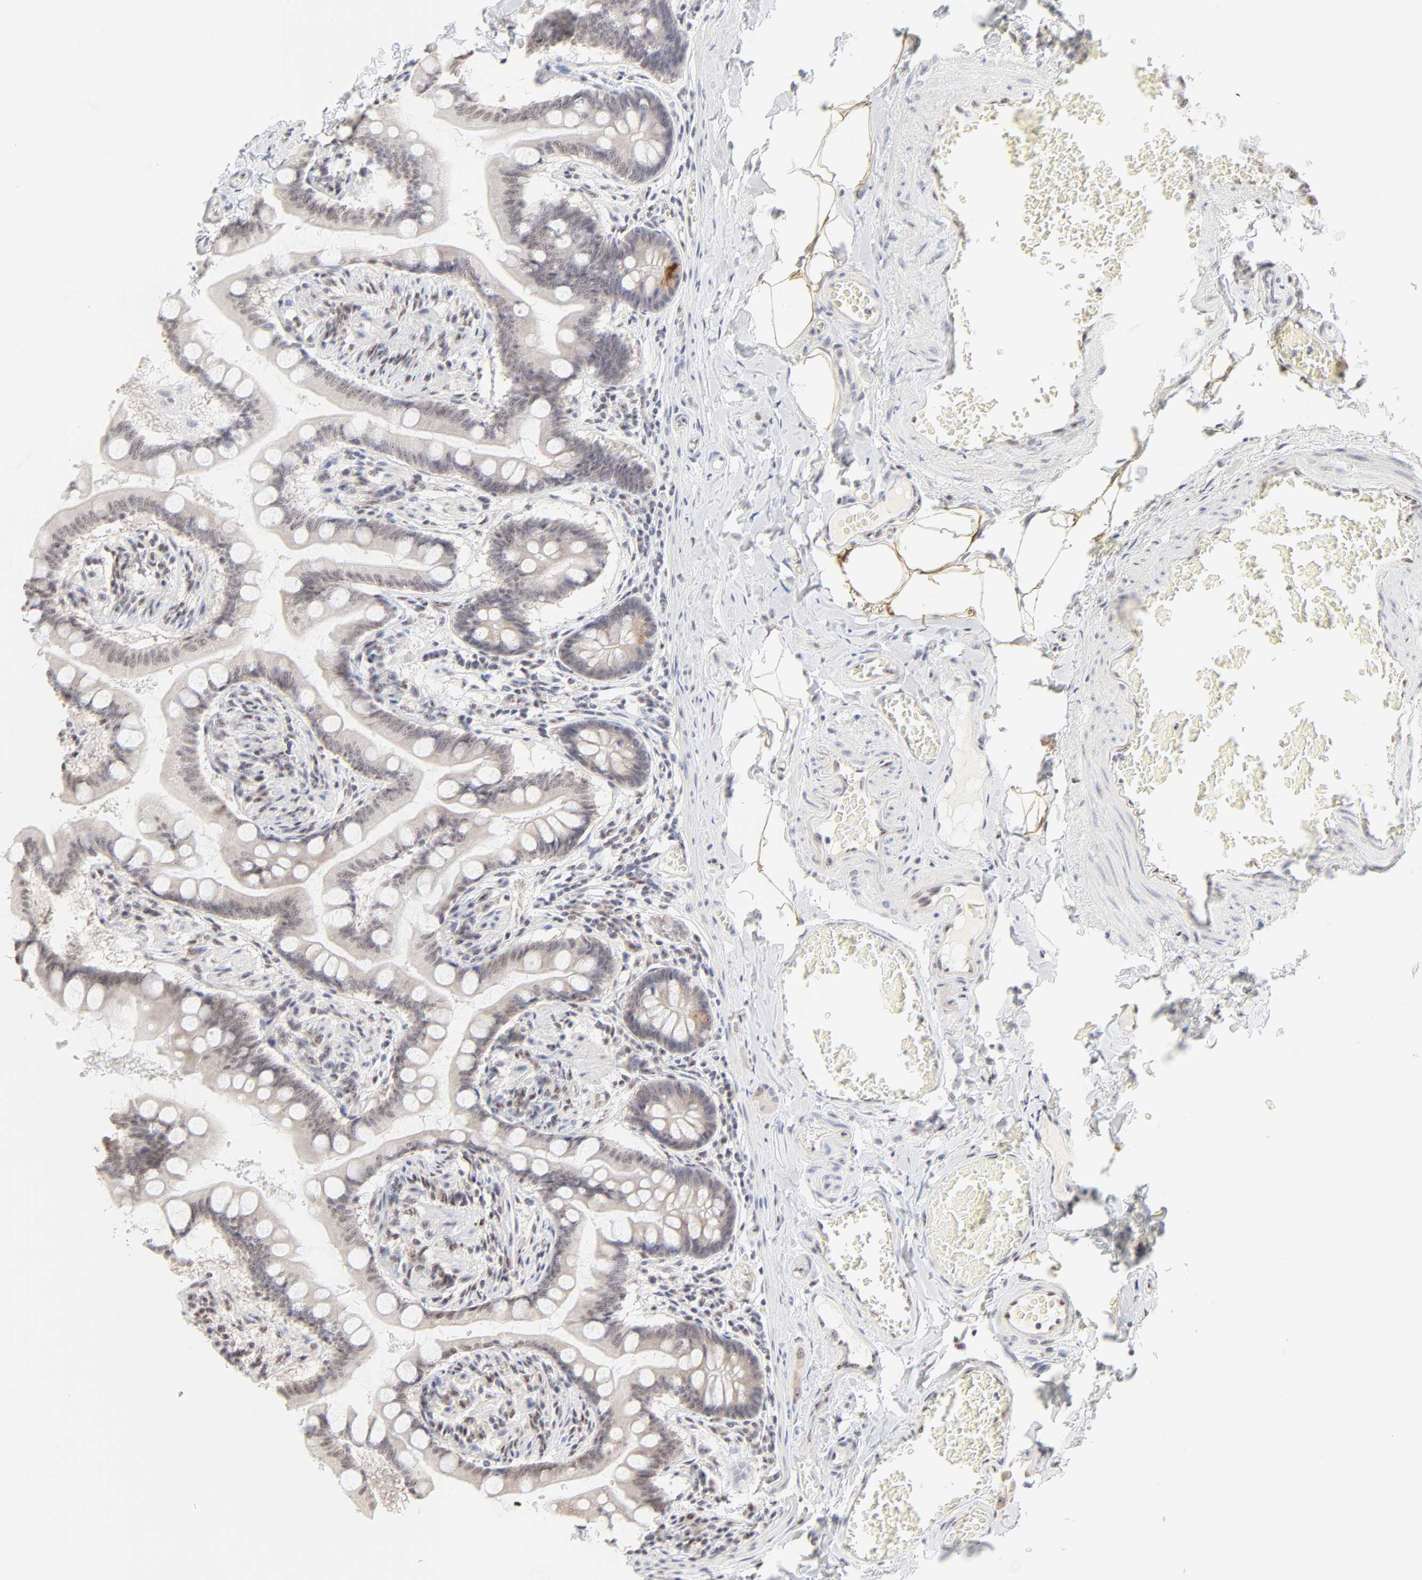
{"staining": {"intensity": "moderate", "quantity": ">75%", "location": "nuclear"}, "tissue": "small intestine", "cell_type": "Glandular cells", "image_type": "normal", "snomed": [{"axis": "morphology", "description": "Normal tissue, NOS"}, {"axis": "topography", "description": "Small intestine"}], "caption": "Protein expression by IHC reveals moderate nuclear staining in about >75% of glandular cells in normal small intestine.", "gene": "NFIL3", "patient": {"sex": "male", "age": 41}}